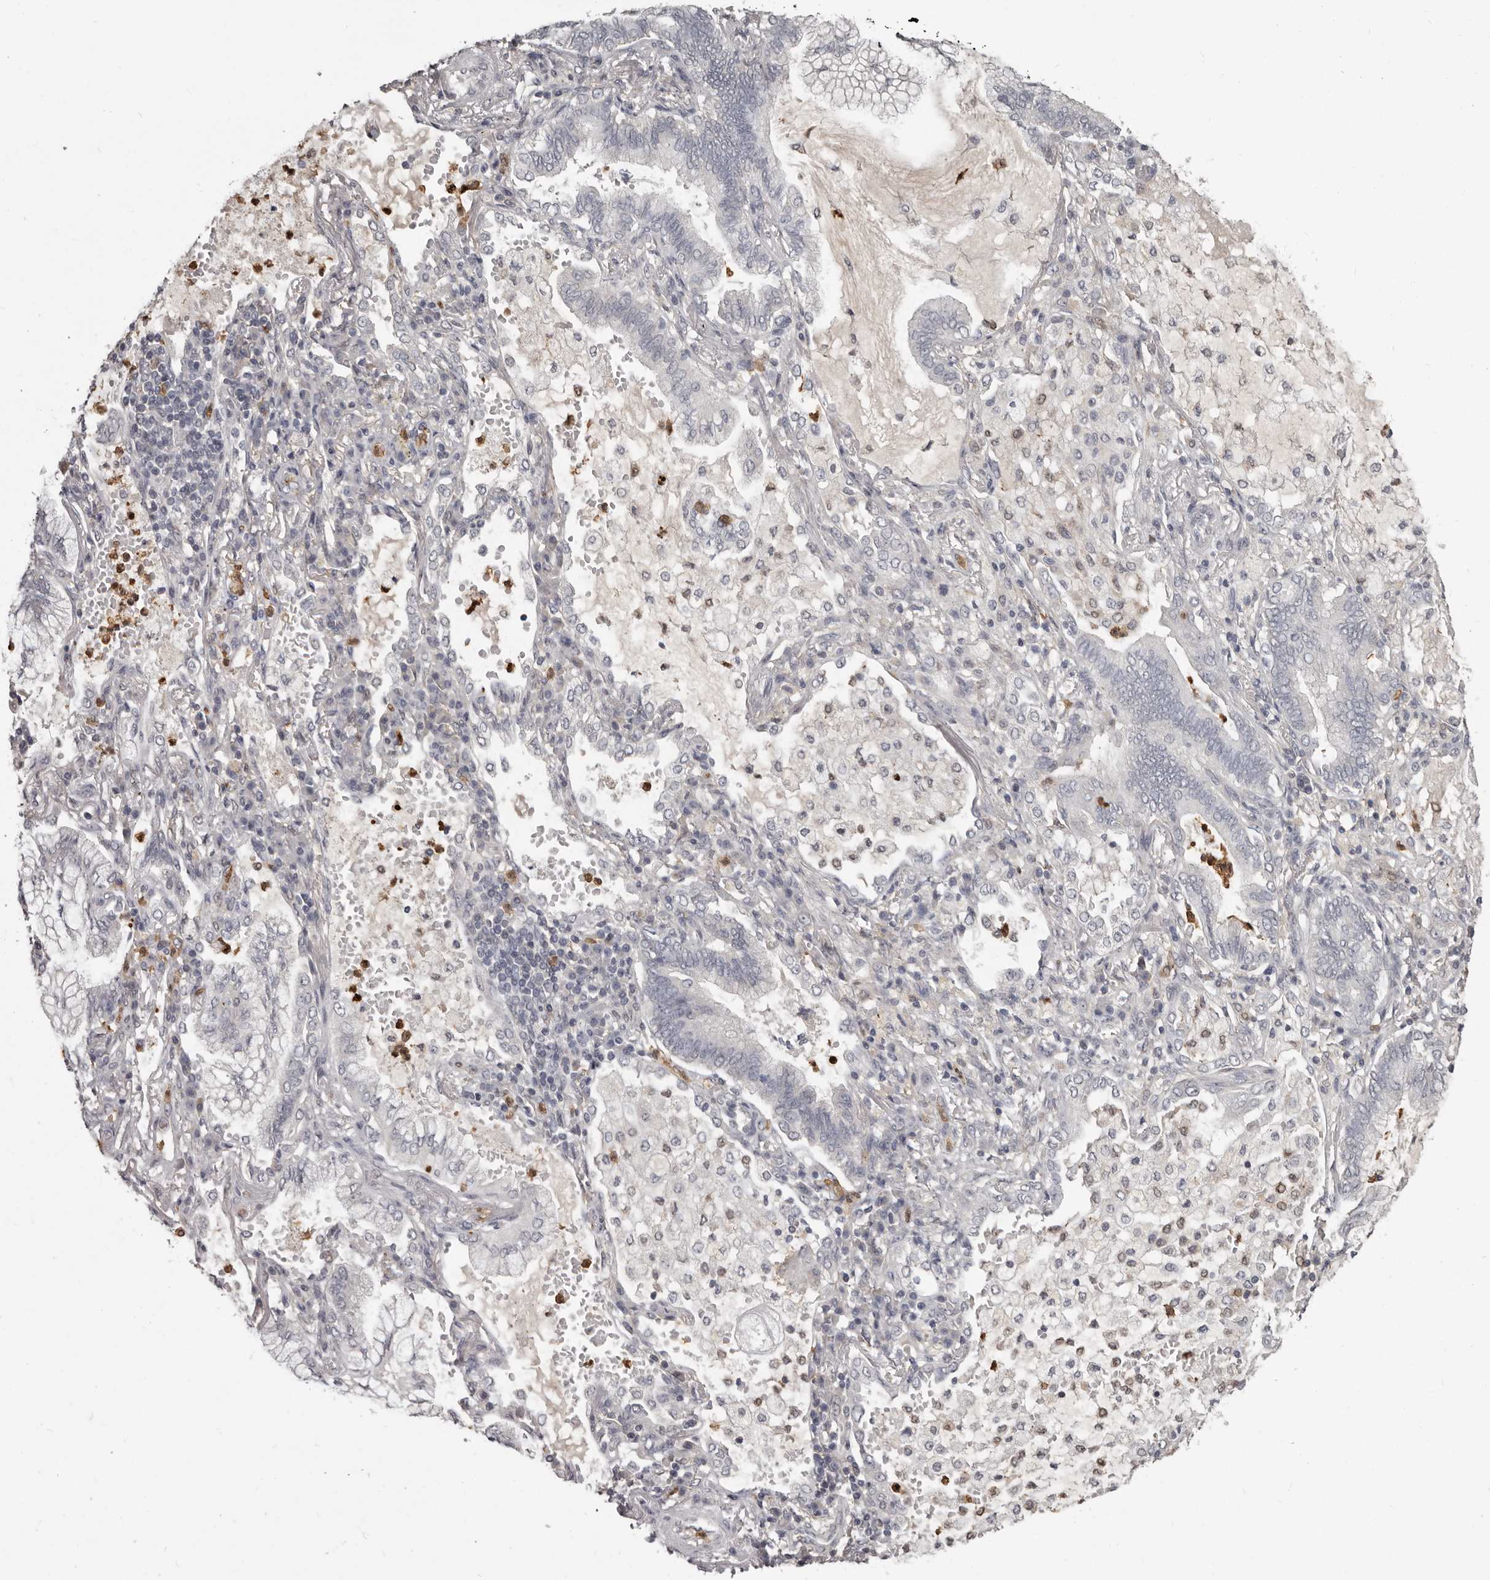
{"staining": {"intensity": "negative", "quantity": "none", "location": "none"}, "tissue": "lung cancer", "cell_type": "Tumor cells", "image_type": "cancer", "snomed": [{"axis": "morphology", "description": "Adenocarcinoma, NOS"}, {"axis": "topography", "description": "Lung"}], "caption": "An immunohistochemistry image of lung cancer (adenocarcinoma) is shown. There is no staining in tumor cells of lung cancer (adenocarcinoma).", "gene": "GPR157", "patient": {"sex": "female", "age": 70}}